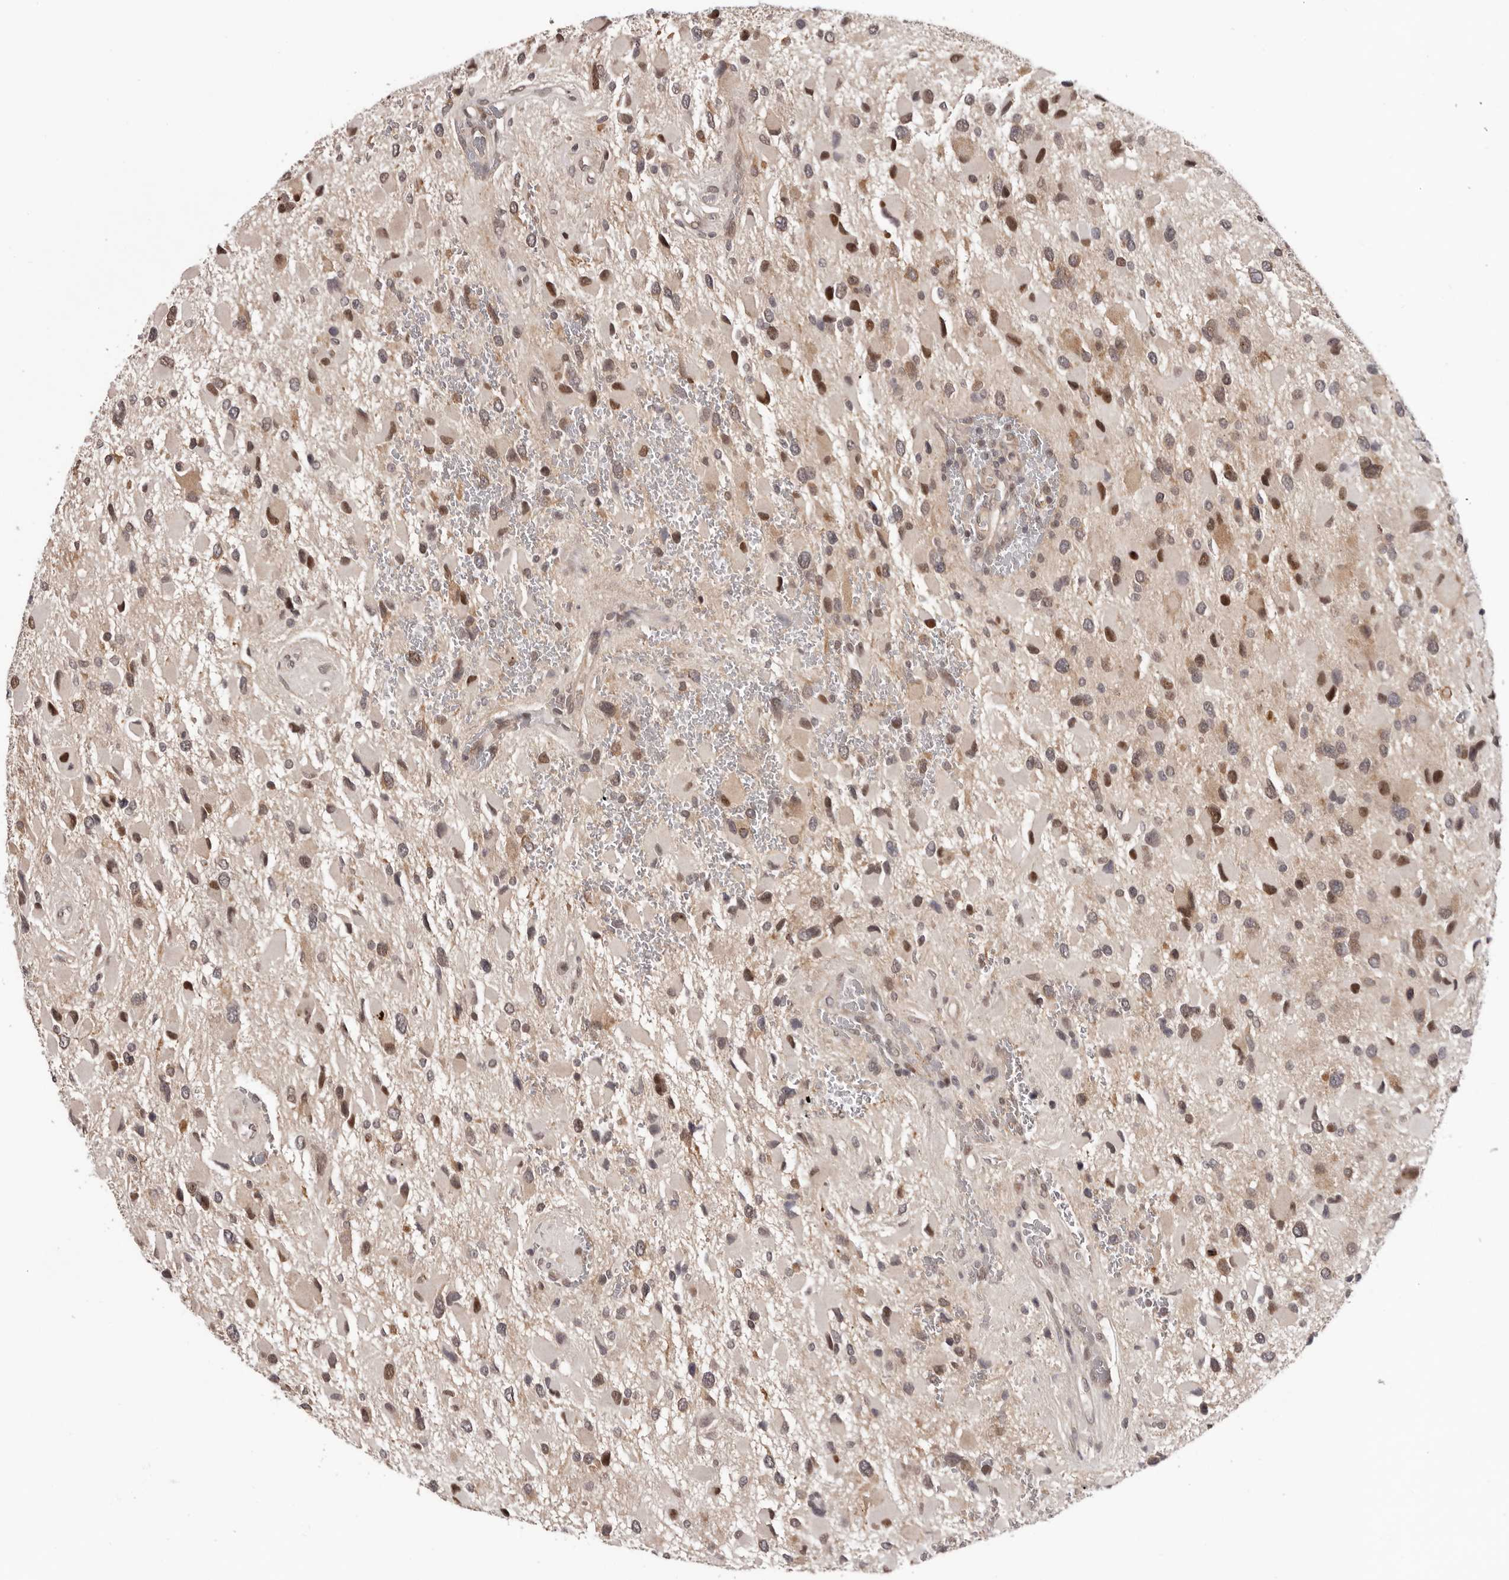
{"staining": {"intensity": "moderate", "quantity": ">75%", "location": "nuclear"}, "tissue": "glioma", "cell_type": "Tumor cells", "image_type": "cancer", "snomed": [{"axis": "morphology", "description": "Glioma, malignant, High grade"}, {"axis": "topography", "description": "Brain"}], "caption": "Protein staining of glioma tissue reveals moderate nuclear staining in approximately >75% of tumor cells. (DAB IHC, brown staining for protein, blue staining for nuclei).", "gene": "TBX5", "patient": {"sex": "male", "age": 53}}